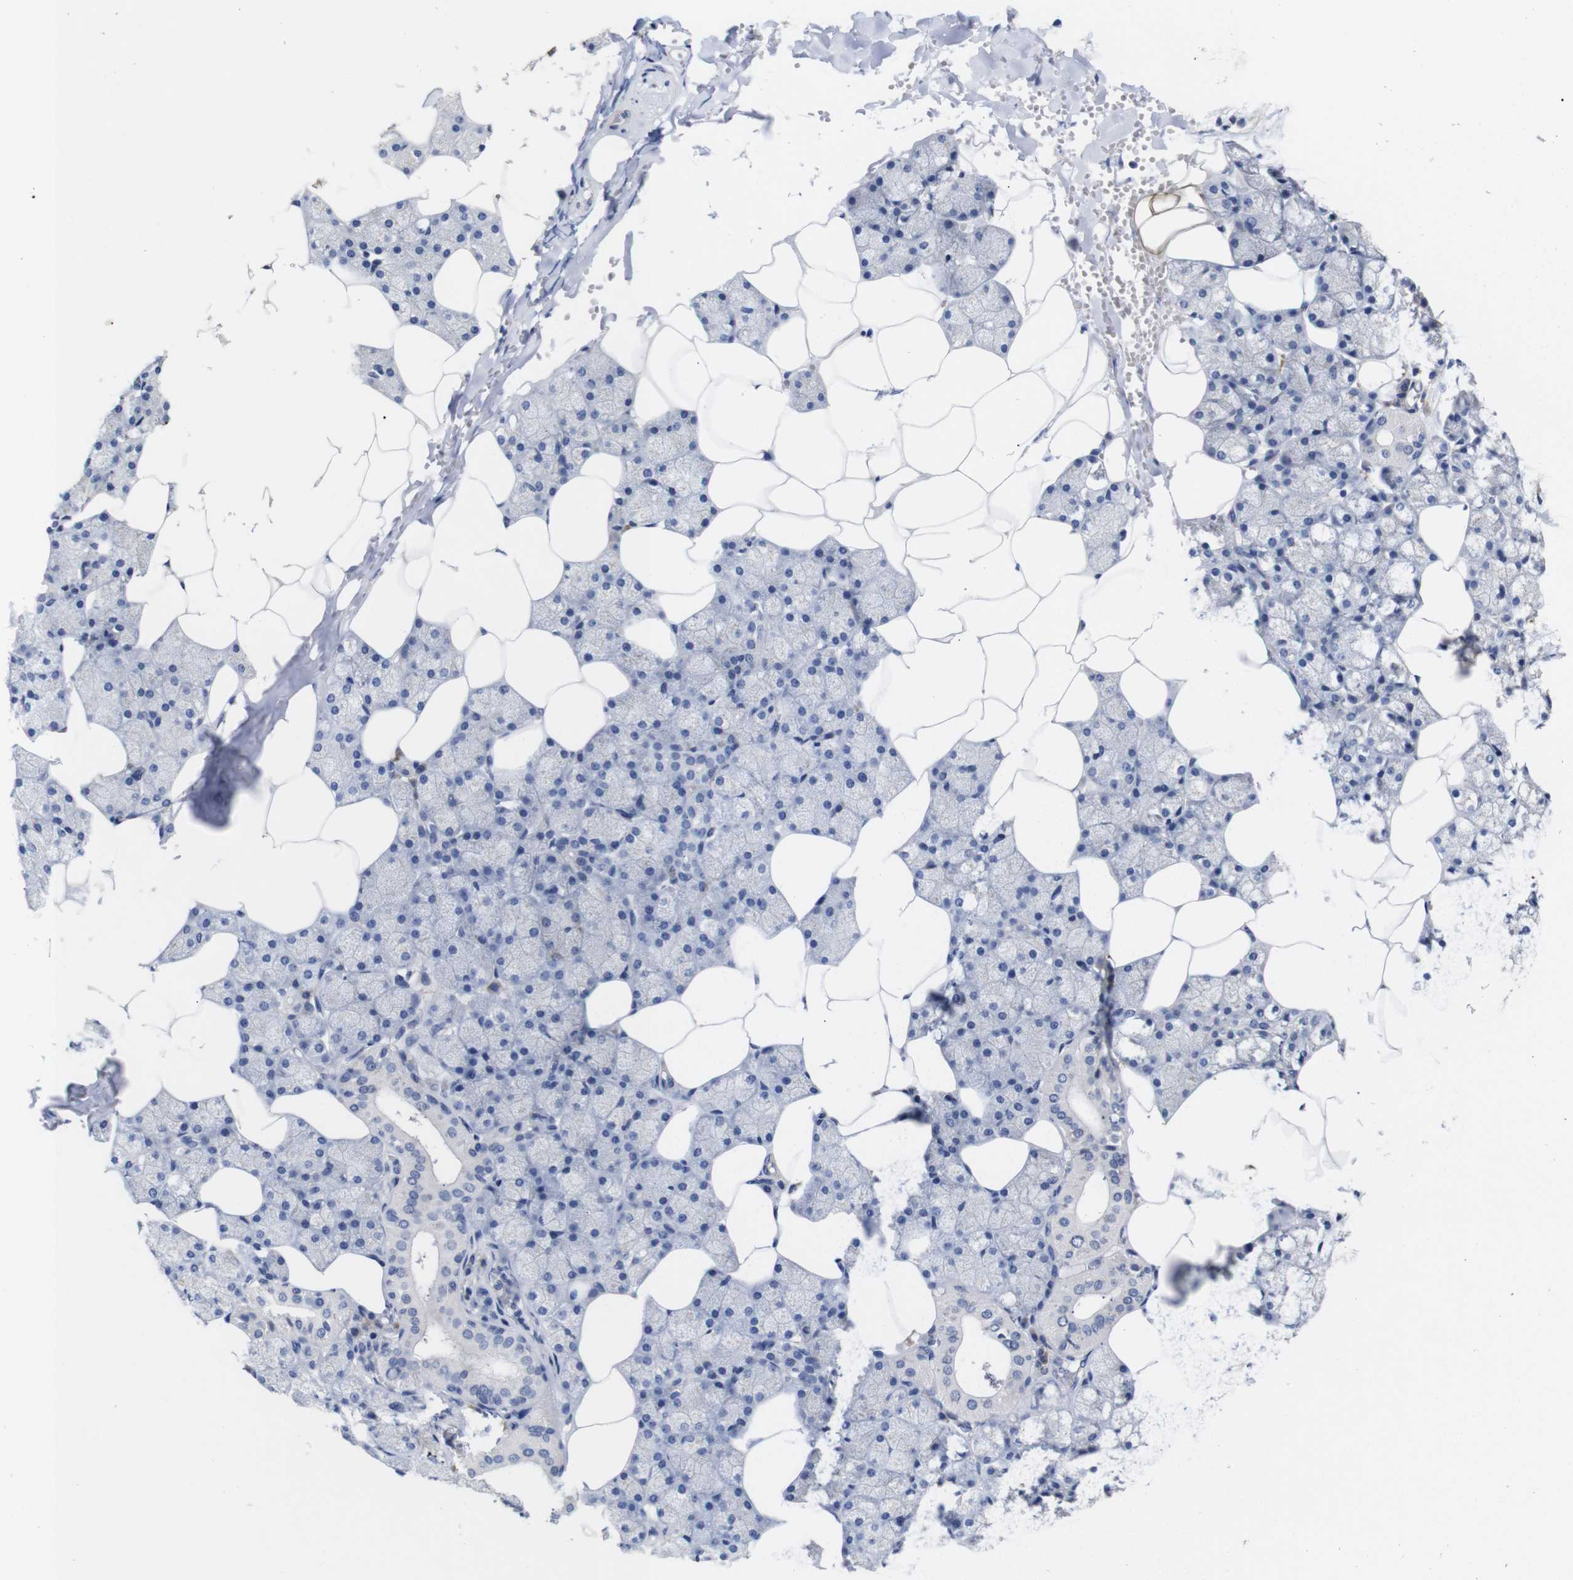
{"staining": {"intensity": "negative", "quantity": "none", "location": "none"}, "tissue": "salivary gland", "cell_type": "Glandular cells", "image_type": "normal", "snomed": [{"axis": "morphology", "description": "Normal tissue, NOS"}, {"axis": "topography", "description": "Salivary gland"}], "caption": "A high-resolution photomicrograph shows IHC staining of unremarkable salivary gland, which reveals no significant staining in glandular cells.", "gene": "TCEAL9", "patient": {"sex": "male", "age": 62}}